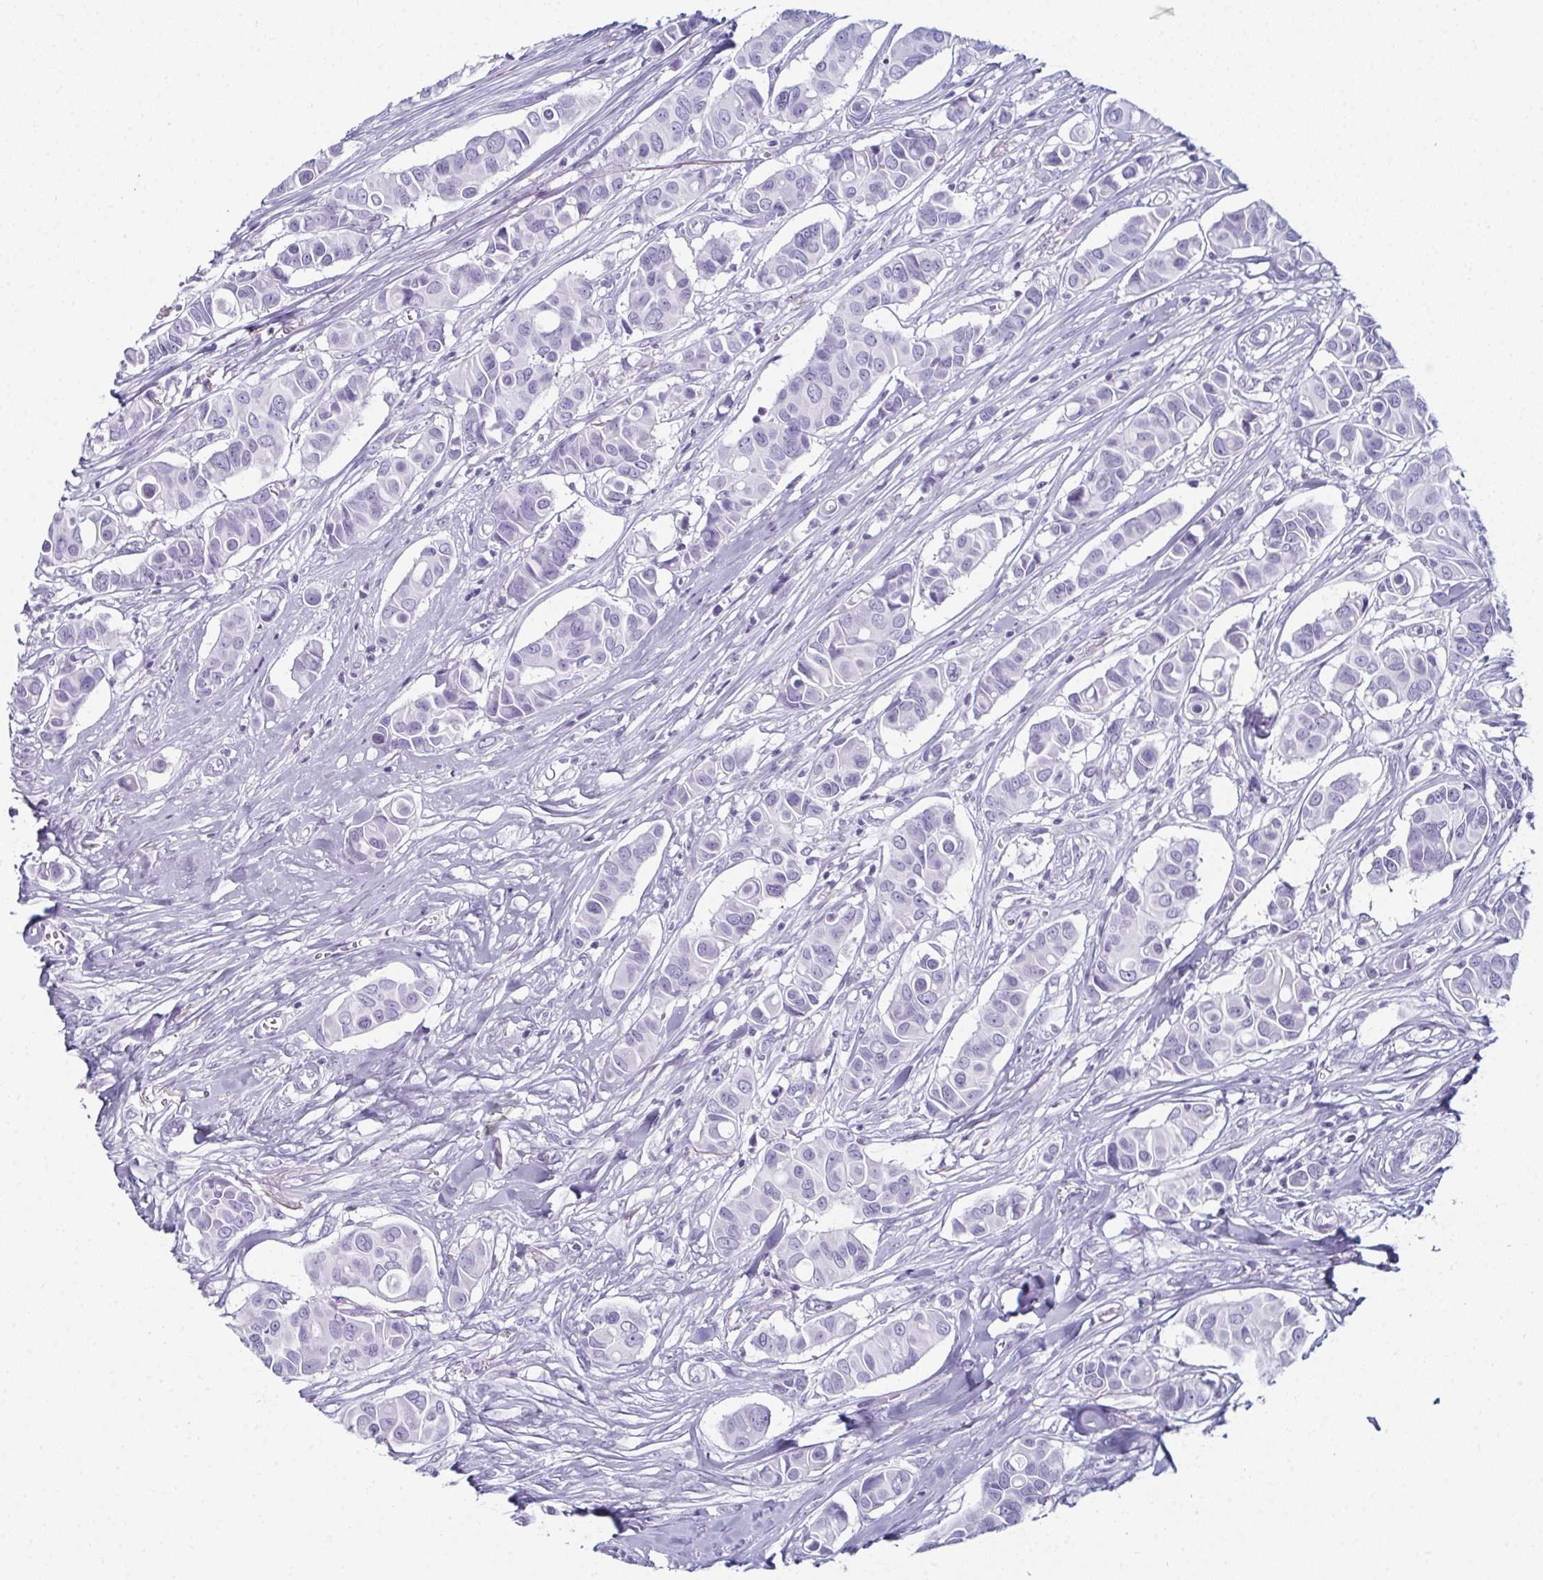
{"staining": {"intensity": "negative", "quantity": "none", "location": "none"}, "tissue": "breast cancer", "cell_type": "Tumor cells", "image_type": "cancer", "snomed": [{"axis": "morphology", "description": "Normal tissue, NOS"}, {"axis": "morphology", "description": "Duct carcinoma"}, {"axis": "topography", "description": "Skin"}, {"axis": "topography", "description": "Breast"}], "caption": "Tumor cells show no significant protein staining in breast cancer (intraductal carcinoma).", "gene": "ENKUR", "patient": {"sex": "female", "age": 54}}